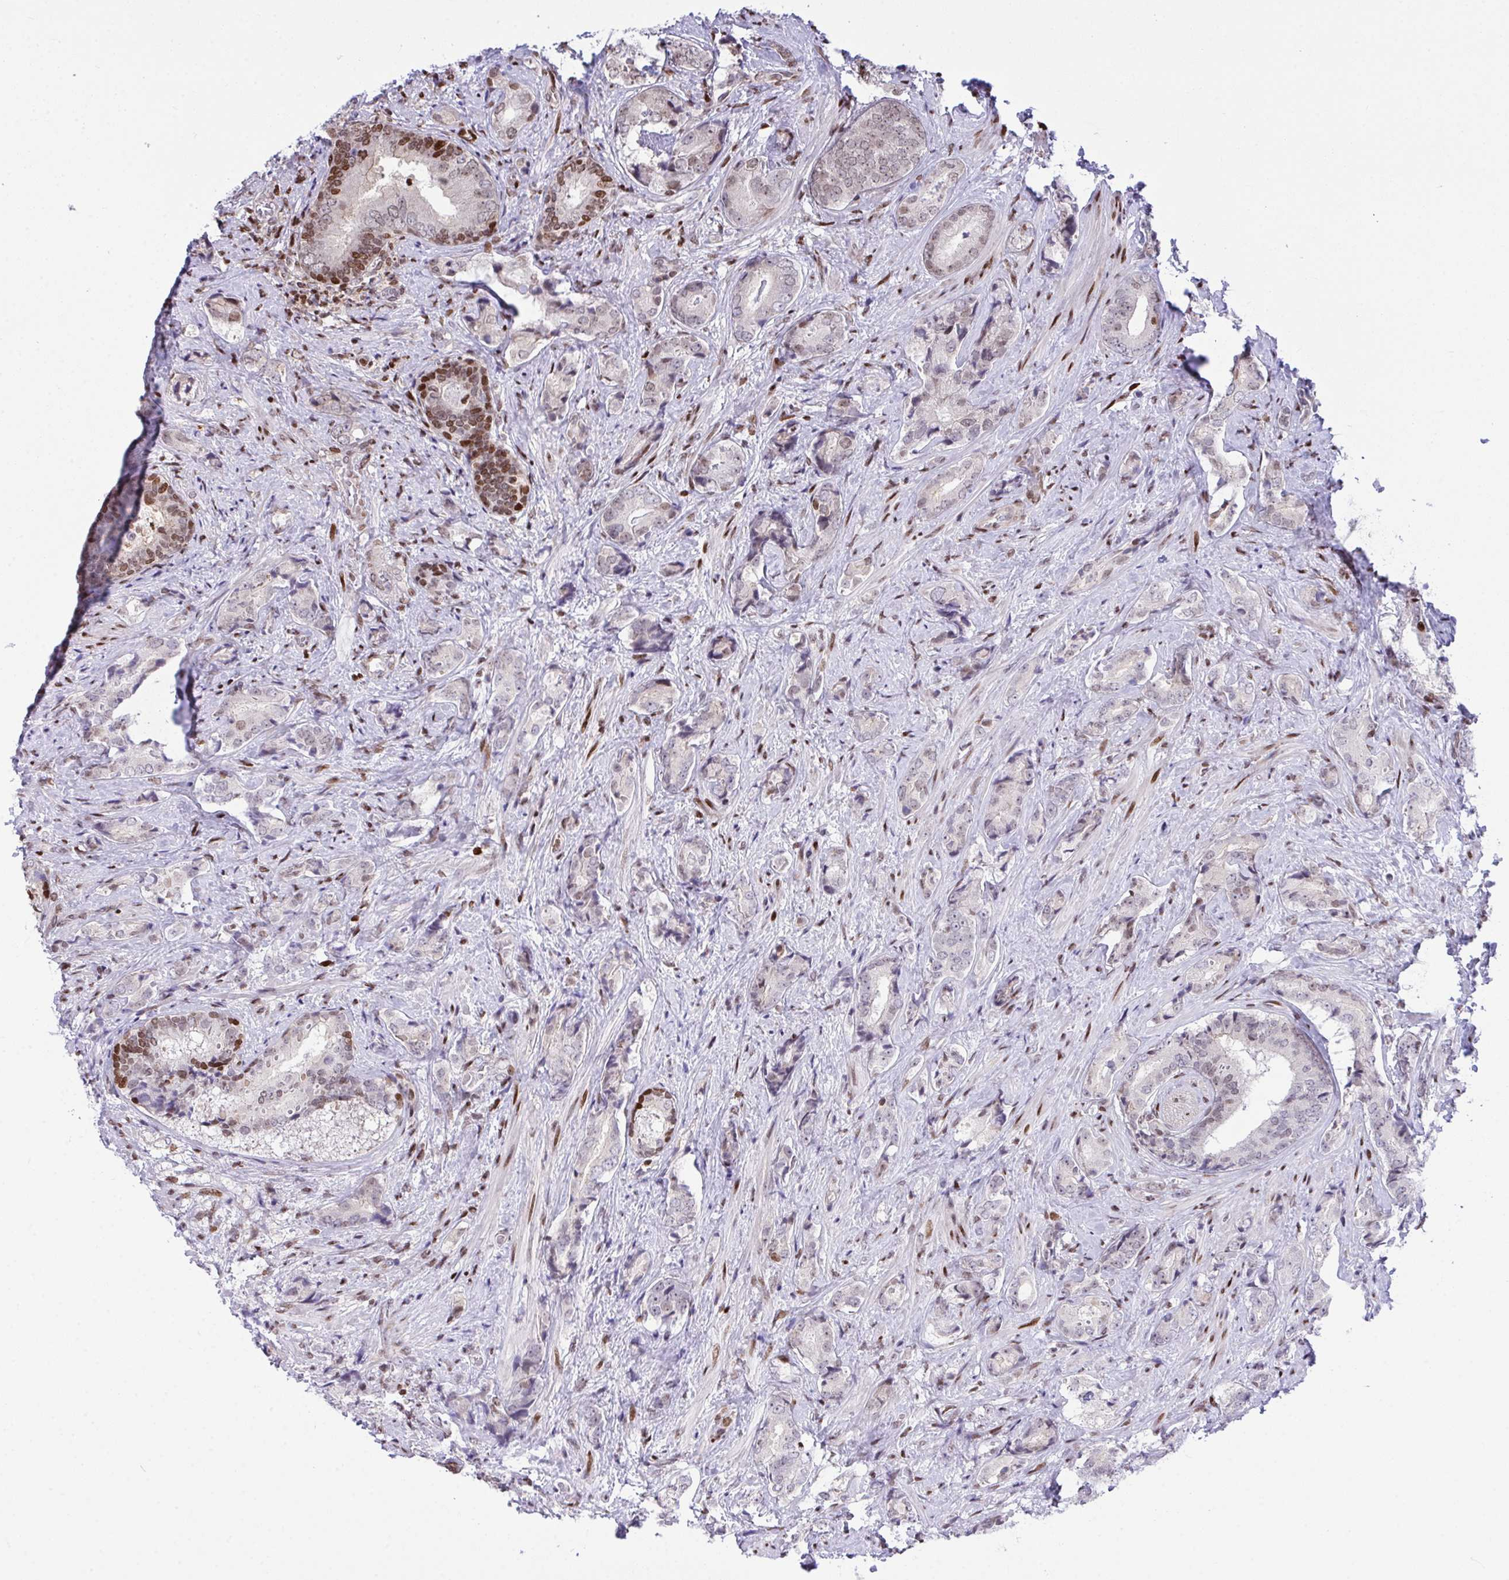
{"staining": {"intensity": "weak", "quantity": "25%-75%", "location": "nuclear"}, "tissue": "prostate cancer", "cell_type": "Tumor cells", "image_type": "cancer", "snomed": [{"axis": "morphology", "description": "Adenocarcinoma, High grade"}, {"axis": "topography", "description": "Prostate"}], "caption": "A brown stain labels weak nuclear staining of a protein in human prostate high-grade adenocarcinoma tumor cells. (IHC, brightfield microscopy, high magnification).", "gene": "RAPGEF5", "patient": {"sex": "male", "age": 62}}